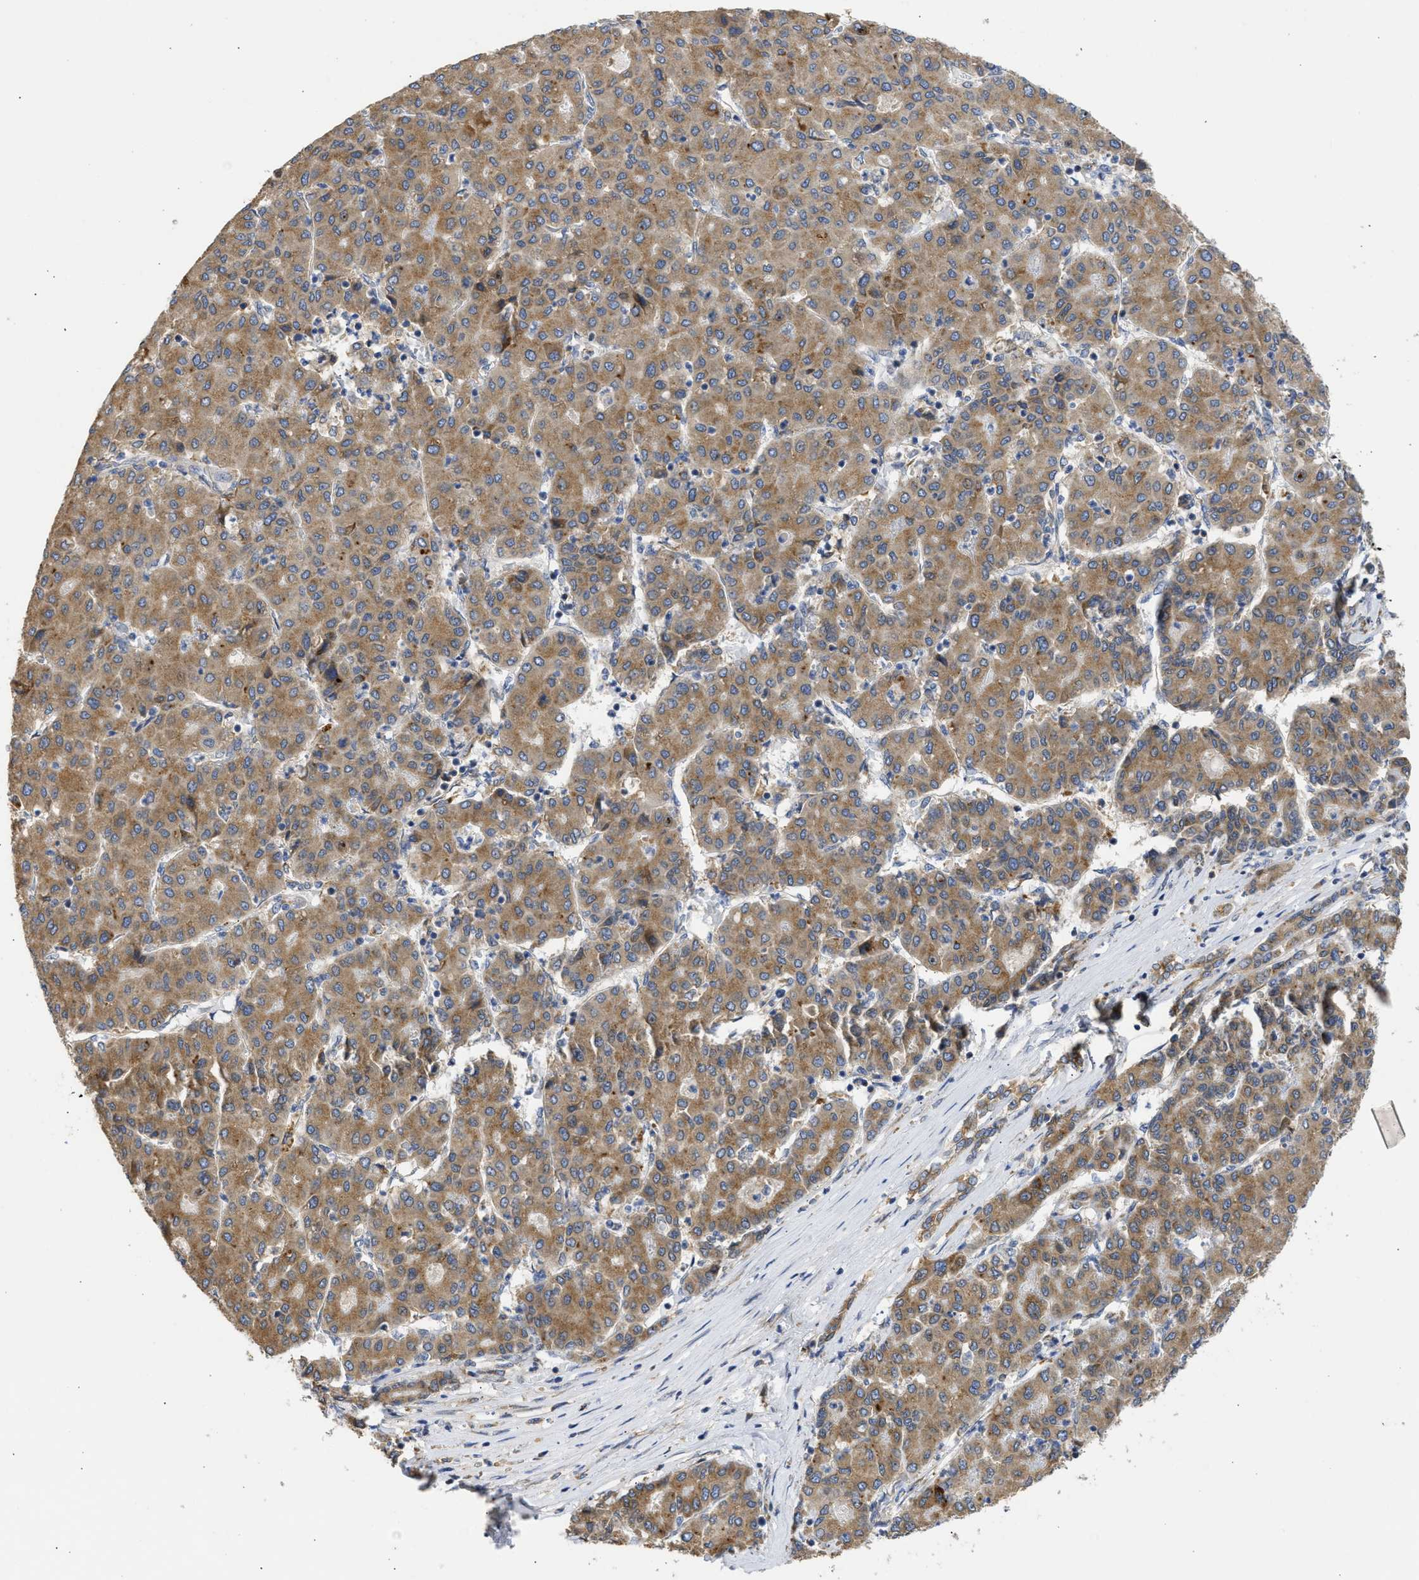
{"staining": {"intensity": "moderate", "quantity": ">75%", "location": "cytoplasmic/membranous"}, "tissue": "liver cancer", "cell_type": "Tumor cells", "image_type": "cancer", "snomed": [{"axis": "morphology", "description": "Carcinoma, Hepatocellular, NOS"}, {"axis": "topography", "description": "Liver"}], "caption": "IHC of liver hepatocellular carcinoma displays medium levels of moderate cytoplasmic/membranous positivity in about >75% of tumor cells.", "gene": "TMED1", "patient": {"sex": "male", "age": 65}}